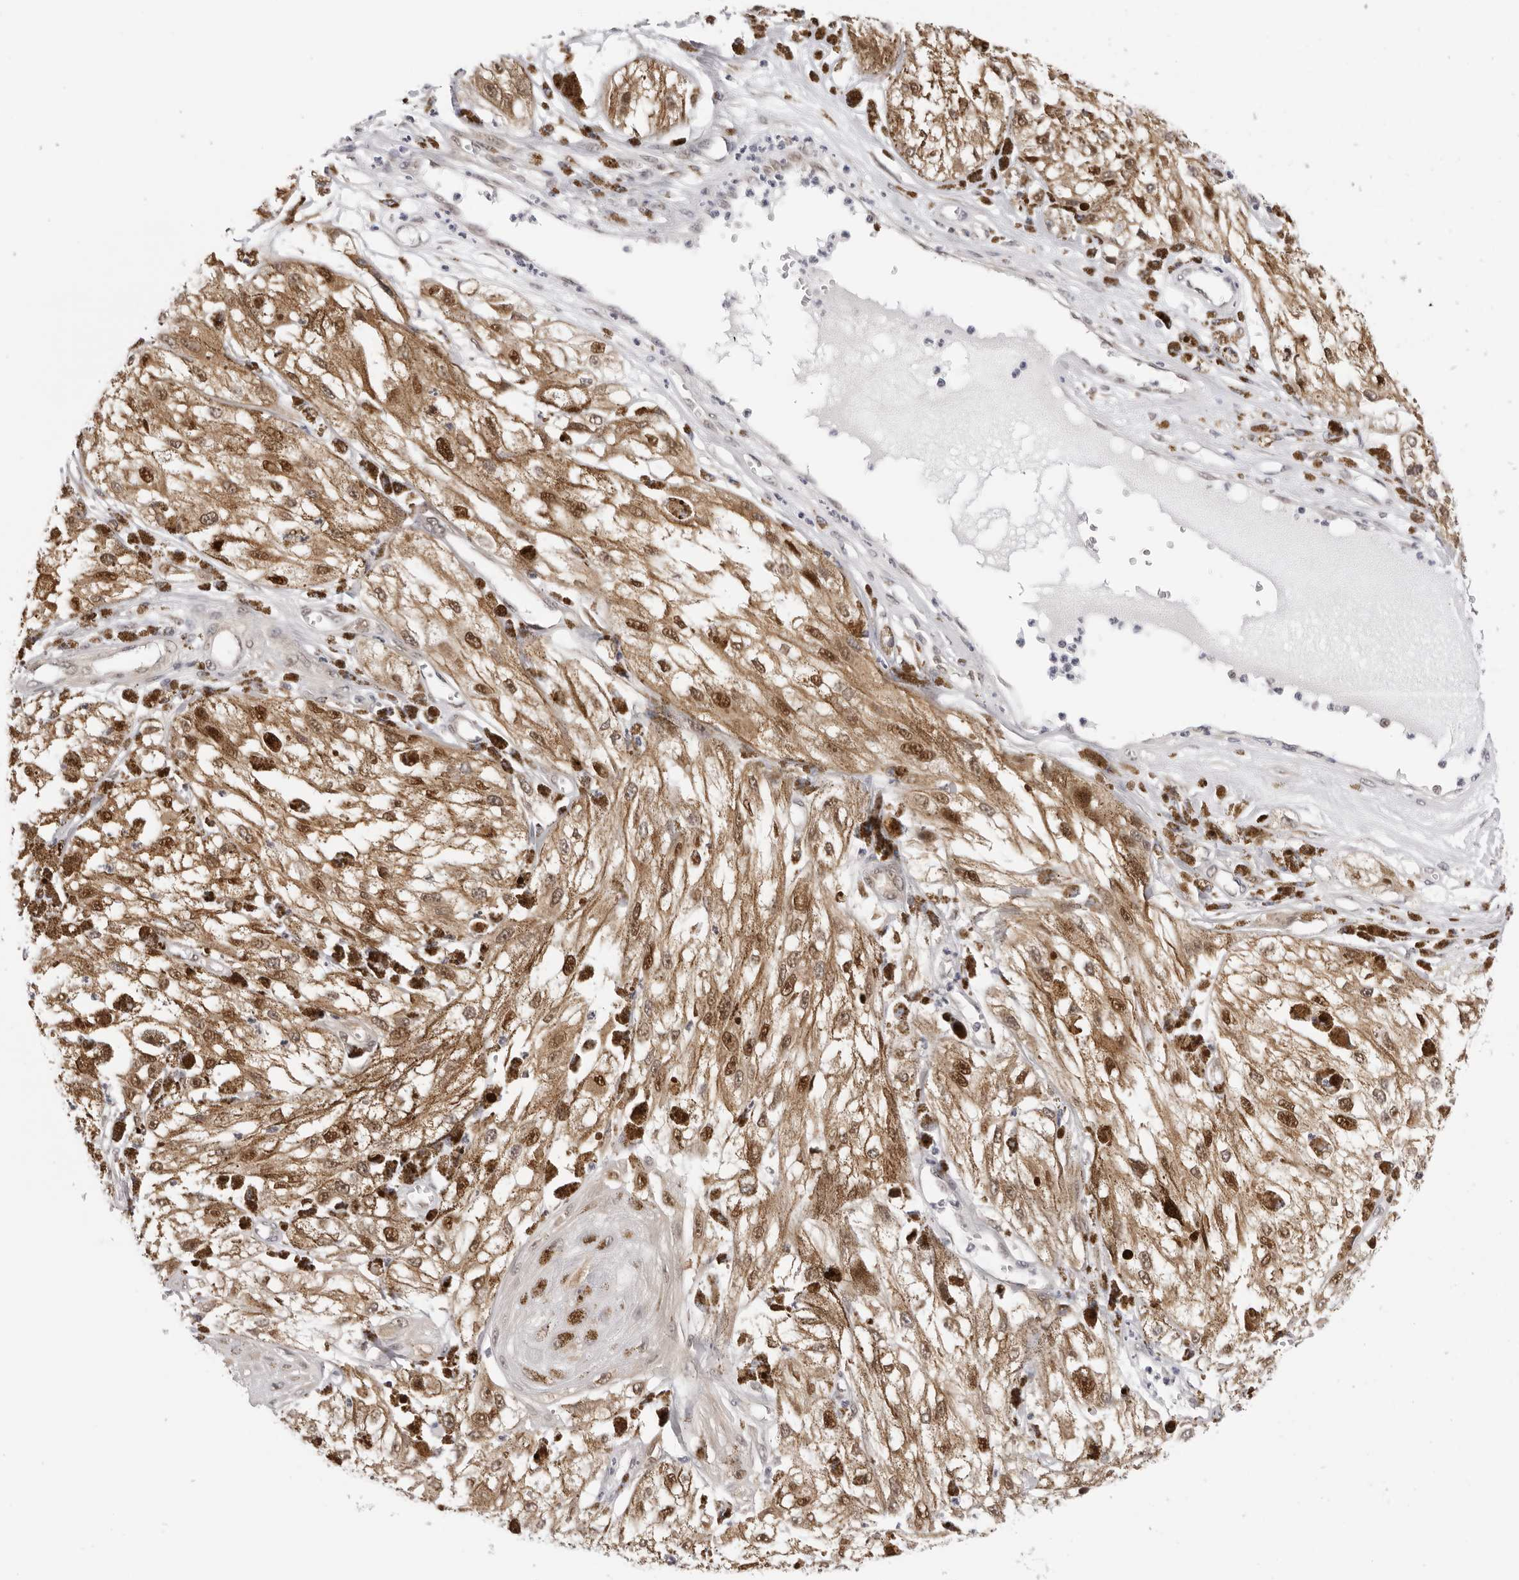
{"staining": {"intensity": "moderate", "quantity": ">75%", "location": "cytoplasmic/membranous,nuclear"}, "tissue": "melanoma", "cell_type": "Tumor cells", "image_type": "cancer", "snomed": [{"axis": "morphology", "description": "Malignant melanoma, NOS"}, {"axis": "topography", "description": "Skin"}], "caption": "A brown stain highlights moderate cytoplasmic/membranous and nuclear positivity of a protein in human malignant melanoma tumor cells. The staining was performed using DAB, with brown indicating positive protein expression. Nuclei are stained blue with hematoxylin.", "gene": "WDR77", "patient": {"sex": "male", "age": 88}}